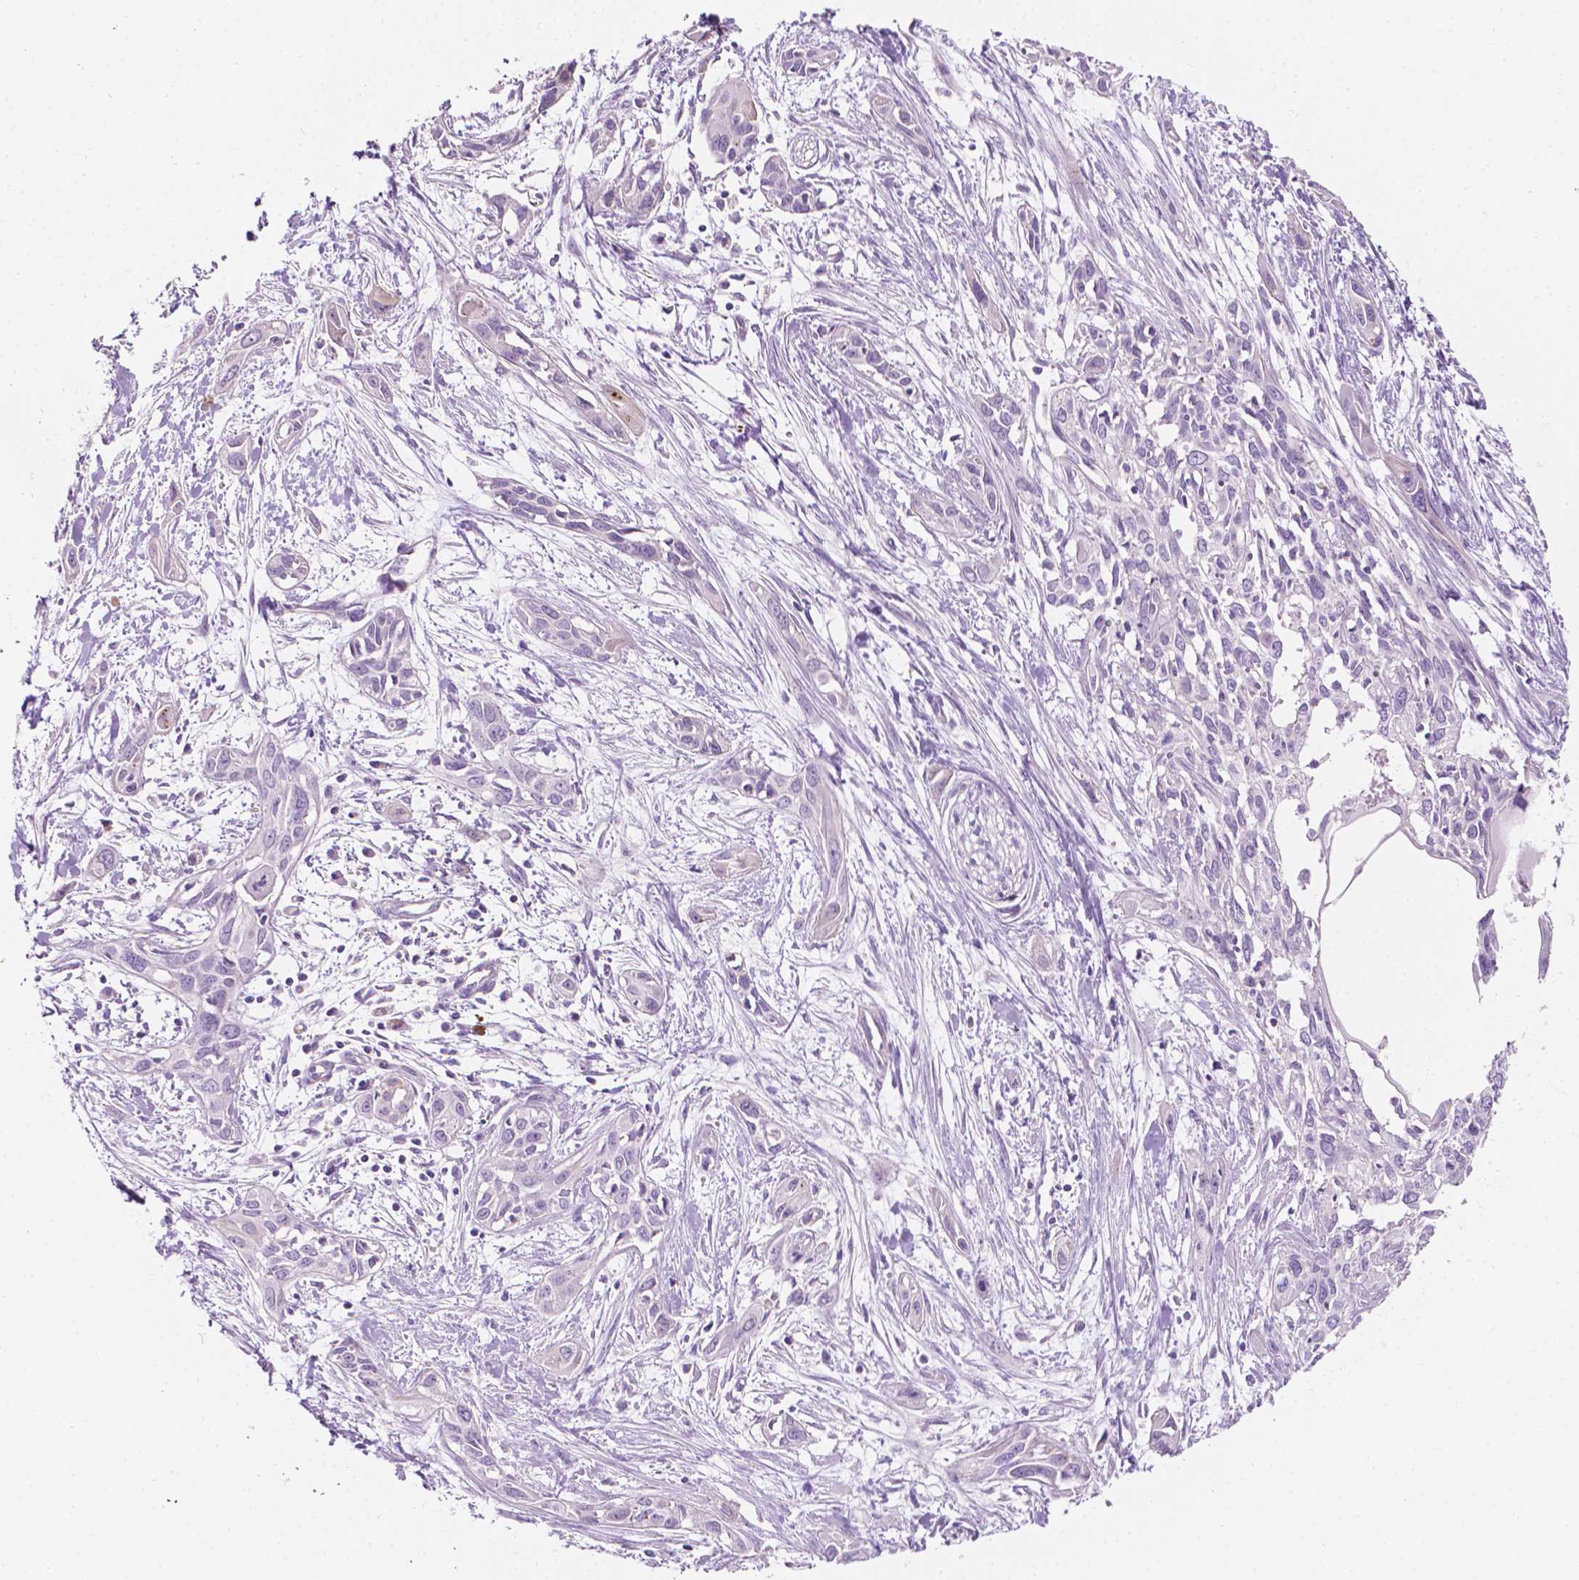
{"staining": {"intensity": "negative", "quantity": "none", "location": "none"}, "tissue": "pancreatic cancer", "cell_type": "Tumor cells", "image_type": "cancer", "snomed": [{"axis": "morphology", "description": "Adenocarcinoma, NOS"}, {"axis": "topography", "description": "Pancreas"}], "caption": "Pancreatic cancer was stained to show a protein in brown. There is no significant expression in tumor cells.", "gene": "NOS1AP", "patient": {"sex": "female", "age": 55}}